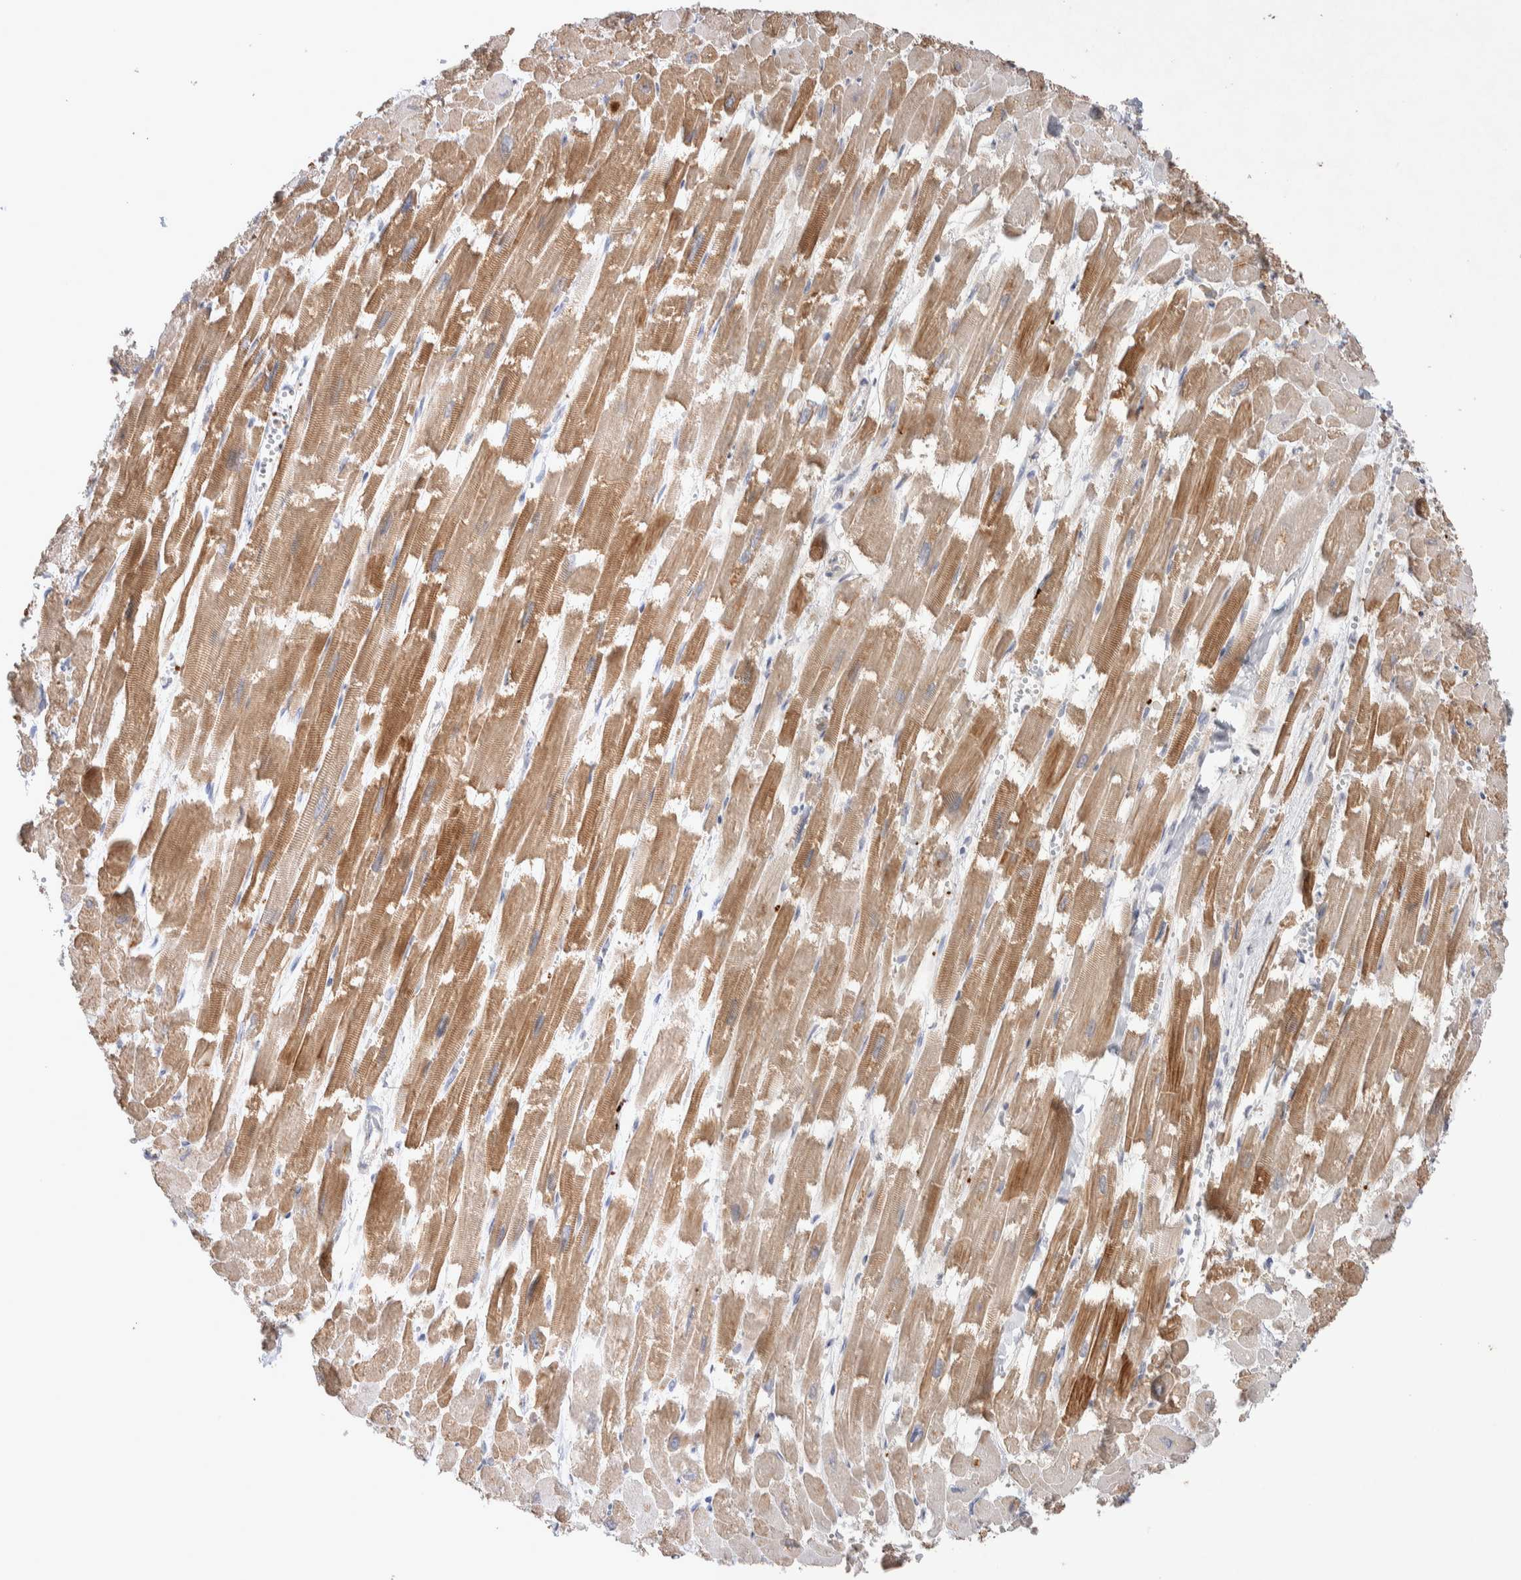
{"staining": {"intensity": "moderate", "quantity": ">75%", "location": "cytoplasmic/membranous"}, "tissue": "heart muscle", "cell_type": "Cardiomyocytes", "image_type": "normal", "snomed": [{"axis": "morphology", "description": "Normal tissue, NOS"}, {"axis": "topography", "description": "Heart"}], "caption": "Human heart muscle stained with a brown dye demonstrates moderate cytoplasmic/membranous positive staining in about >75% of cardiomyocytes.", "gene": "FFAR2", "patient": {"sex": "male", "age": 54}}